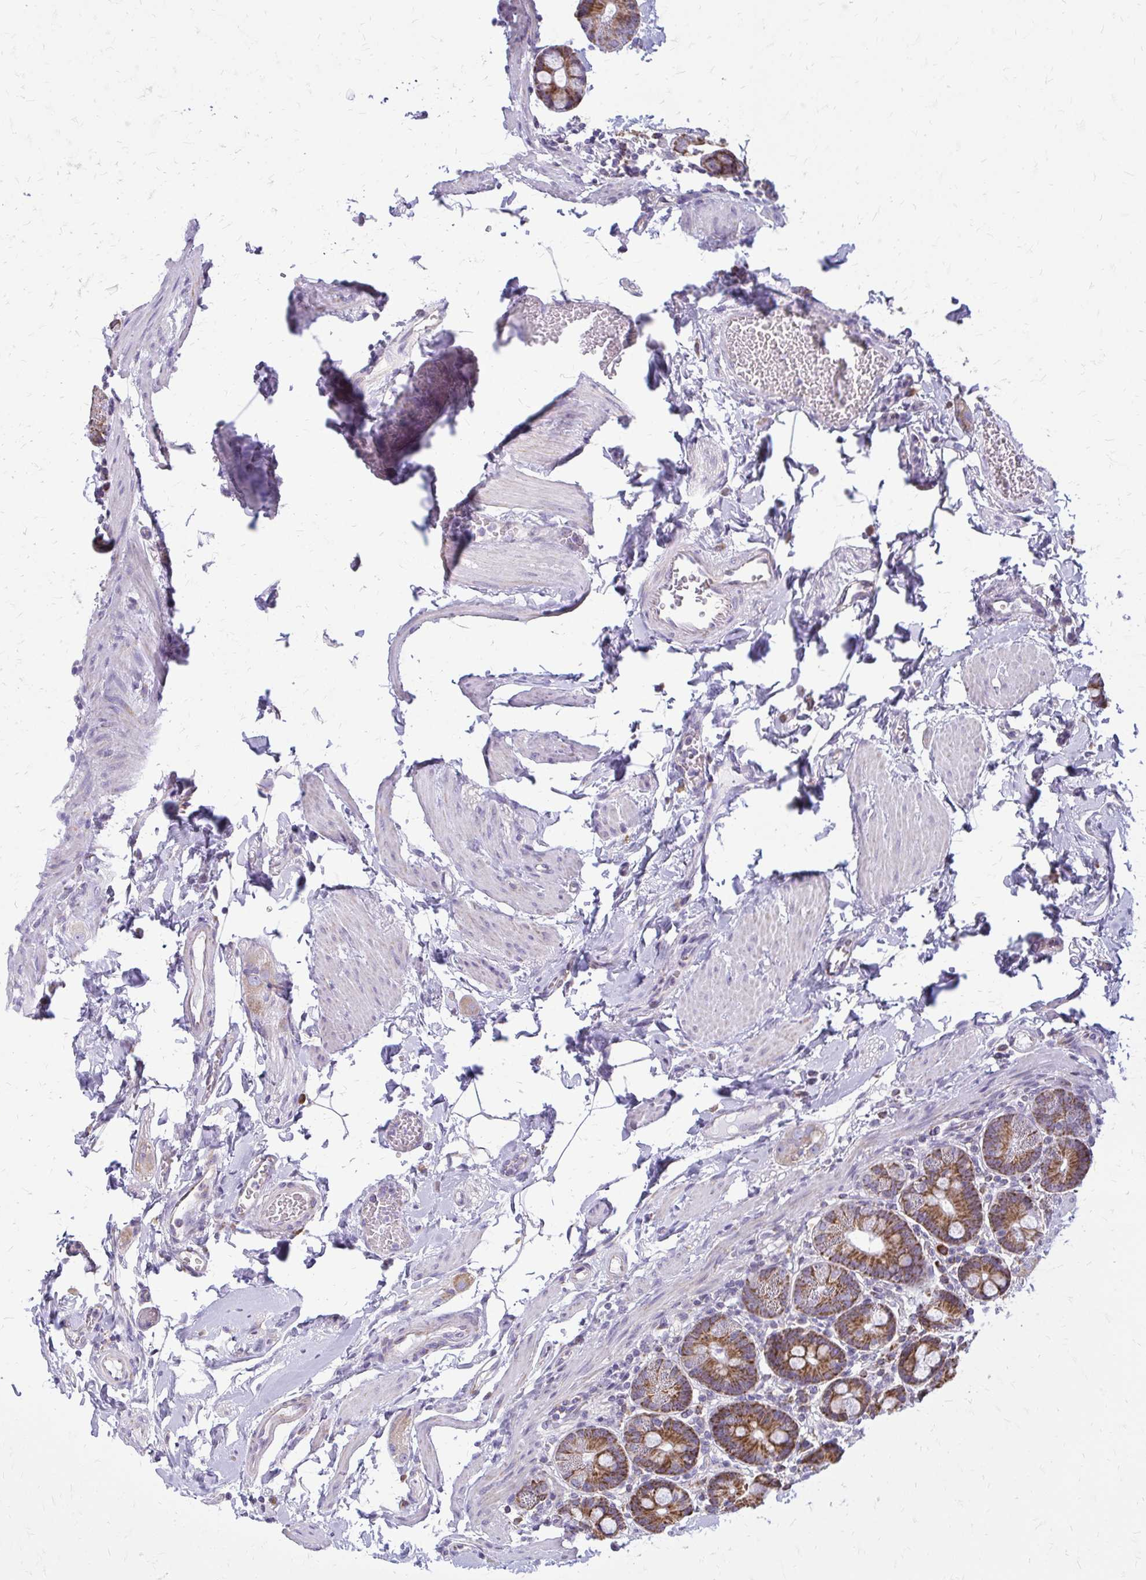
{"staining": {"intensity": "strong", "quantity": ">75%", "location": "cytoplasmic/membranous"}, "tissue": "duodenum", "cell_type": "Glandular cells", "image_type": "normal", "snomed": [{"axis": "morphology", "description": "Normal tissue, NOS"}, {"axis": "topography", "description": "Pancreas"}, {"axis": "topography", "description": "Duodenum"}], "caption": "Immunohistochemical staining of unremarkable duodenum displays high levels of strong cytoplasmic/membranous staining in approximately >75% of glandular cells.", "gene": "IFIT1", "patient": {"sex": "male", "age": 59}}